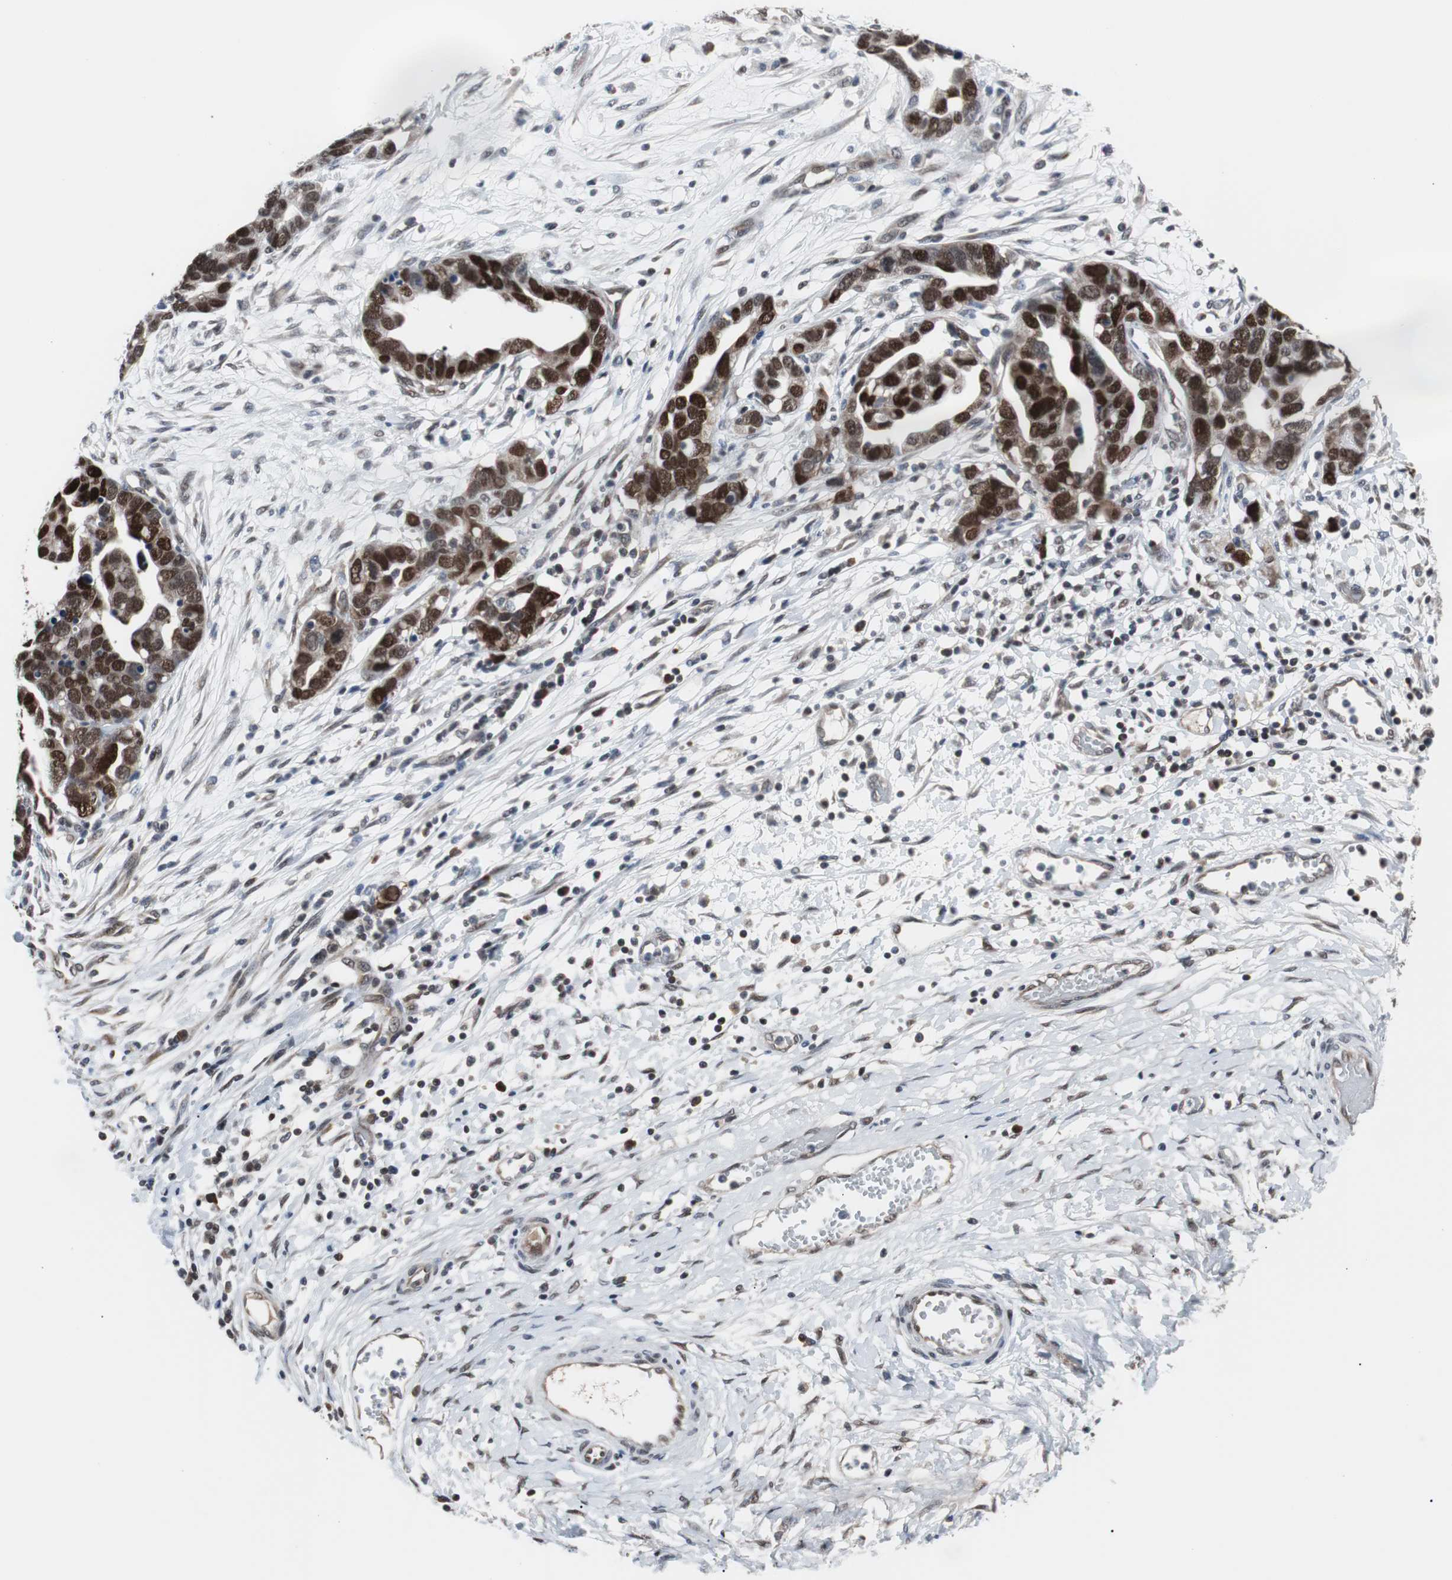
{"staining": {"intensity": "strong", "quantity": ">75%", "location": "nuclear"}, "tissue": "ovarian cancer", "cell_type": "Tumor cells", "image_type": "cancer", "snomed": [{"axis": "morphology", "description": "Cystadenocarcinoma, serous, NOS"}, {"axis": "topography", "description": "Ovary"}], "caption": "Tumor cells show high levels of strong nuclear expression in about >75% of cells in ovarian cancer. (Stains: DAB (3,3'-diaminobenzidine) in brown, nuclei in blue, Microscopy: brightfield microscopy at high magnification).", "gene": "ZHX2", "patient": {"sex": "female", "age": 54}}